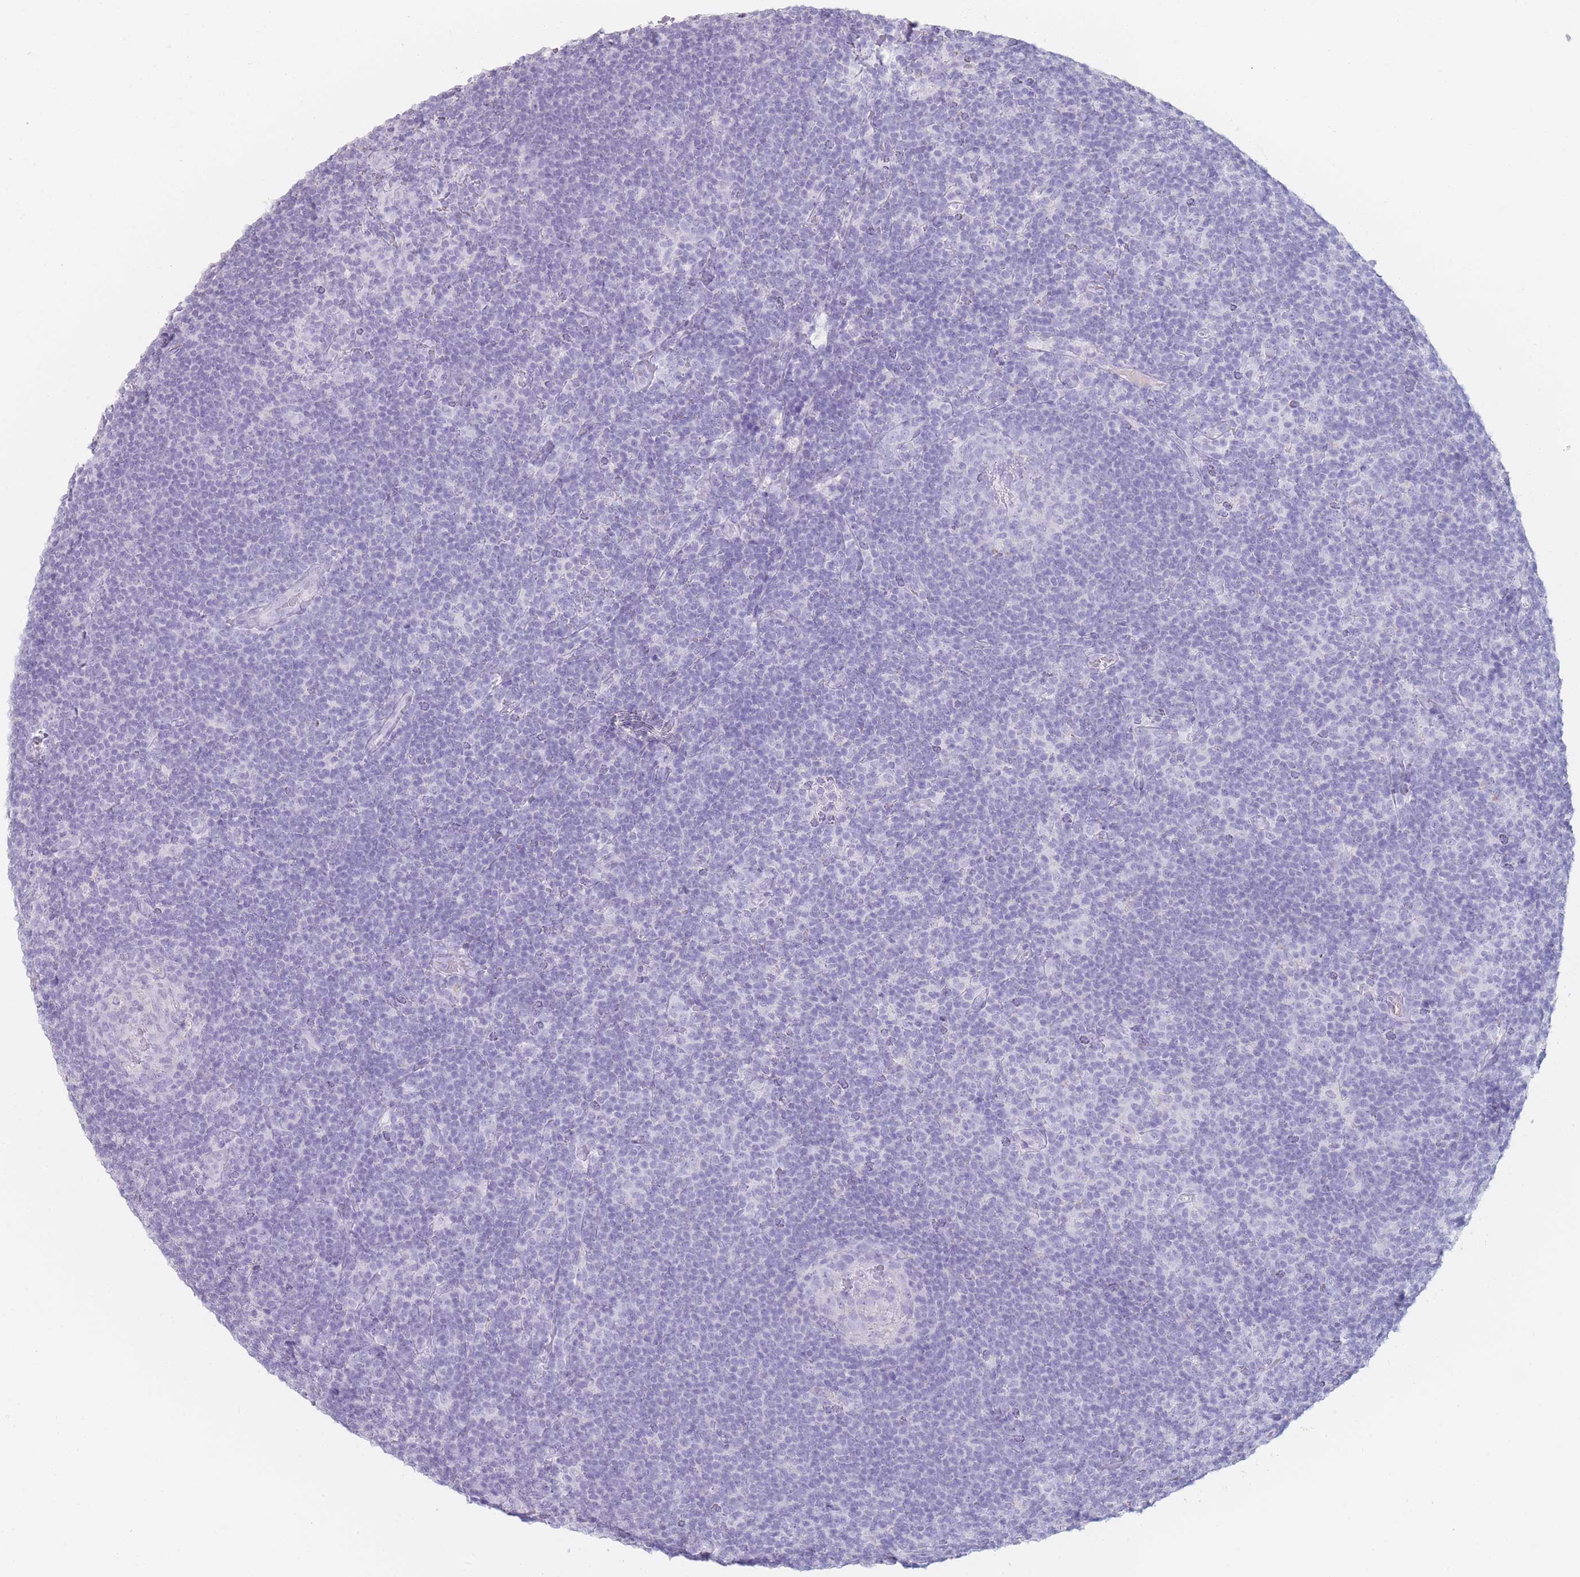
{"staining": {"intensity": "negative", "quantity": "none", "location": "none"}, "tissue": "lymphoma", "cell_type": "Tumor cells", "image_type": "cancer", "snomed": [{"axis": "morphology", "description": "Hodgkin's disease, NOS"}, {"axis": "topography", "description": "Lymph node"}], "caption": "Immunohistochemistry (IHC) of Hodgkin's disease displays no staining in tumor cells.", "gene": "GPR12", "patient": {"sex": "female", "age": 57}}